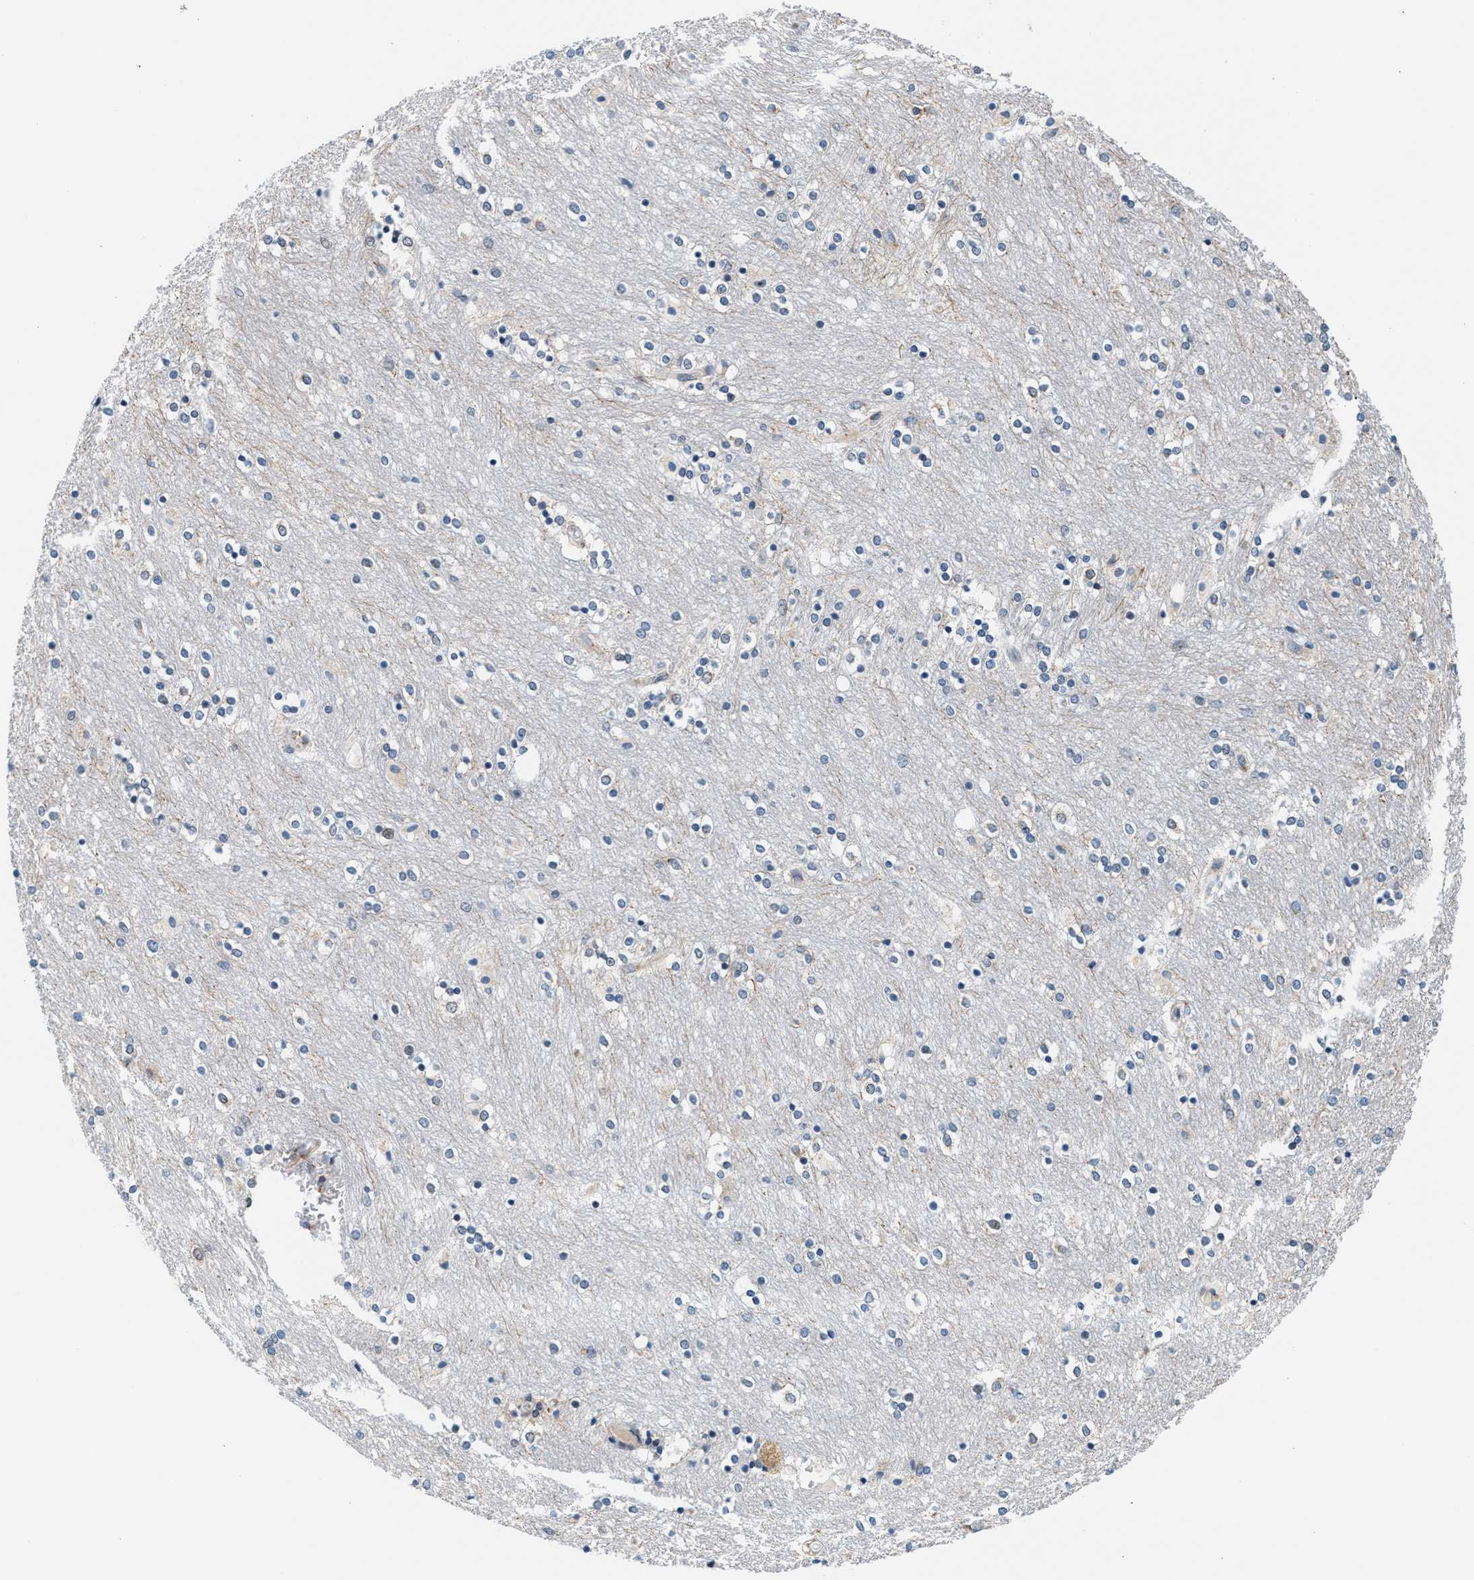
{"staining": {"intensity": "moderate", "quantity": "<25%", "location": "cytoplasmic/membranous"}, "tissue": "caudate", "cell_type": "Glial cells", "image_type": "normal", "snomed": [{"axis": "morphology", "description": "Normal tissue, NOS"}, {"axis": "topography", "description": "Lateral ventricle wall"}], "caption": "Immunohistochemical staining of benign human caudate demonstrates <25% levels of moderate cytoplasmic/membranous protein positivity in approximately <25% of glial cells. The protein is stained brown, and the nuclei are stained in blue (DAB (3,3'-diaminobenzidine) IHC with brightfield microscopy, high magnification).", "gene": "KCNMB2", "patient": {"sex": "female", "age": 54}}